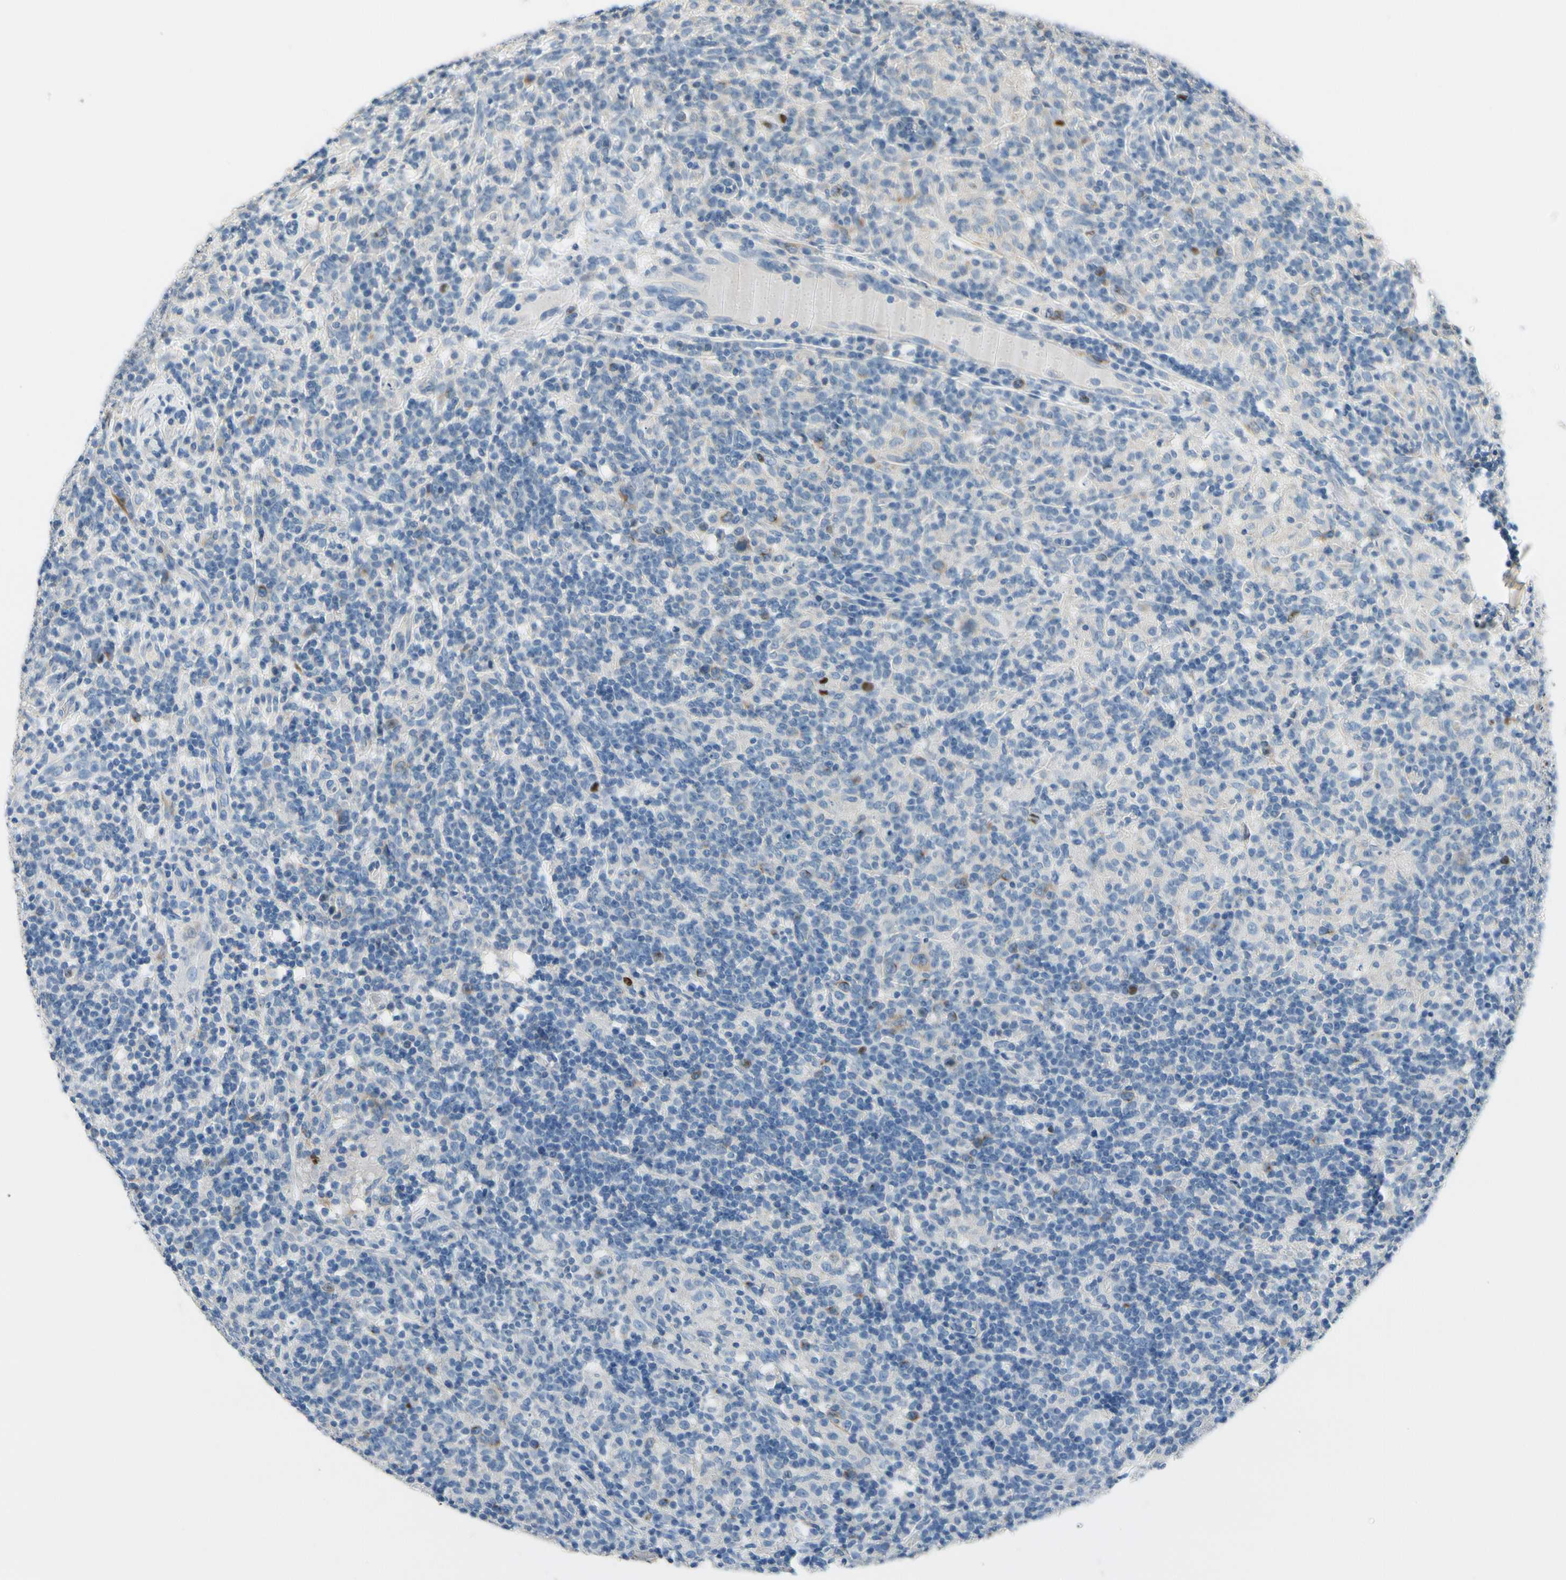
{"staining": {"intensity": "weak", "quantity": "25%-75%", "location": "cytoplasmic/membranous"}, "tissue": "lymphoma", "cell_type": "Tumor cells", "image_type": "cancer", "snomed": [{"axis": "morphology", "description": "Hodgkin's disease, NOS"}, {"axis": "topography", "description": "Lymph node"}], "caption": "Human Hodgkin's disease stained for a protein (brown) displays weak cytoplasmic/membranous positive expression in about 25%-75% of tumor cells.", "gene": "CKAP2", "patient": {"sex": "male", "age": 70}}